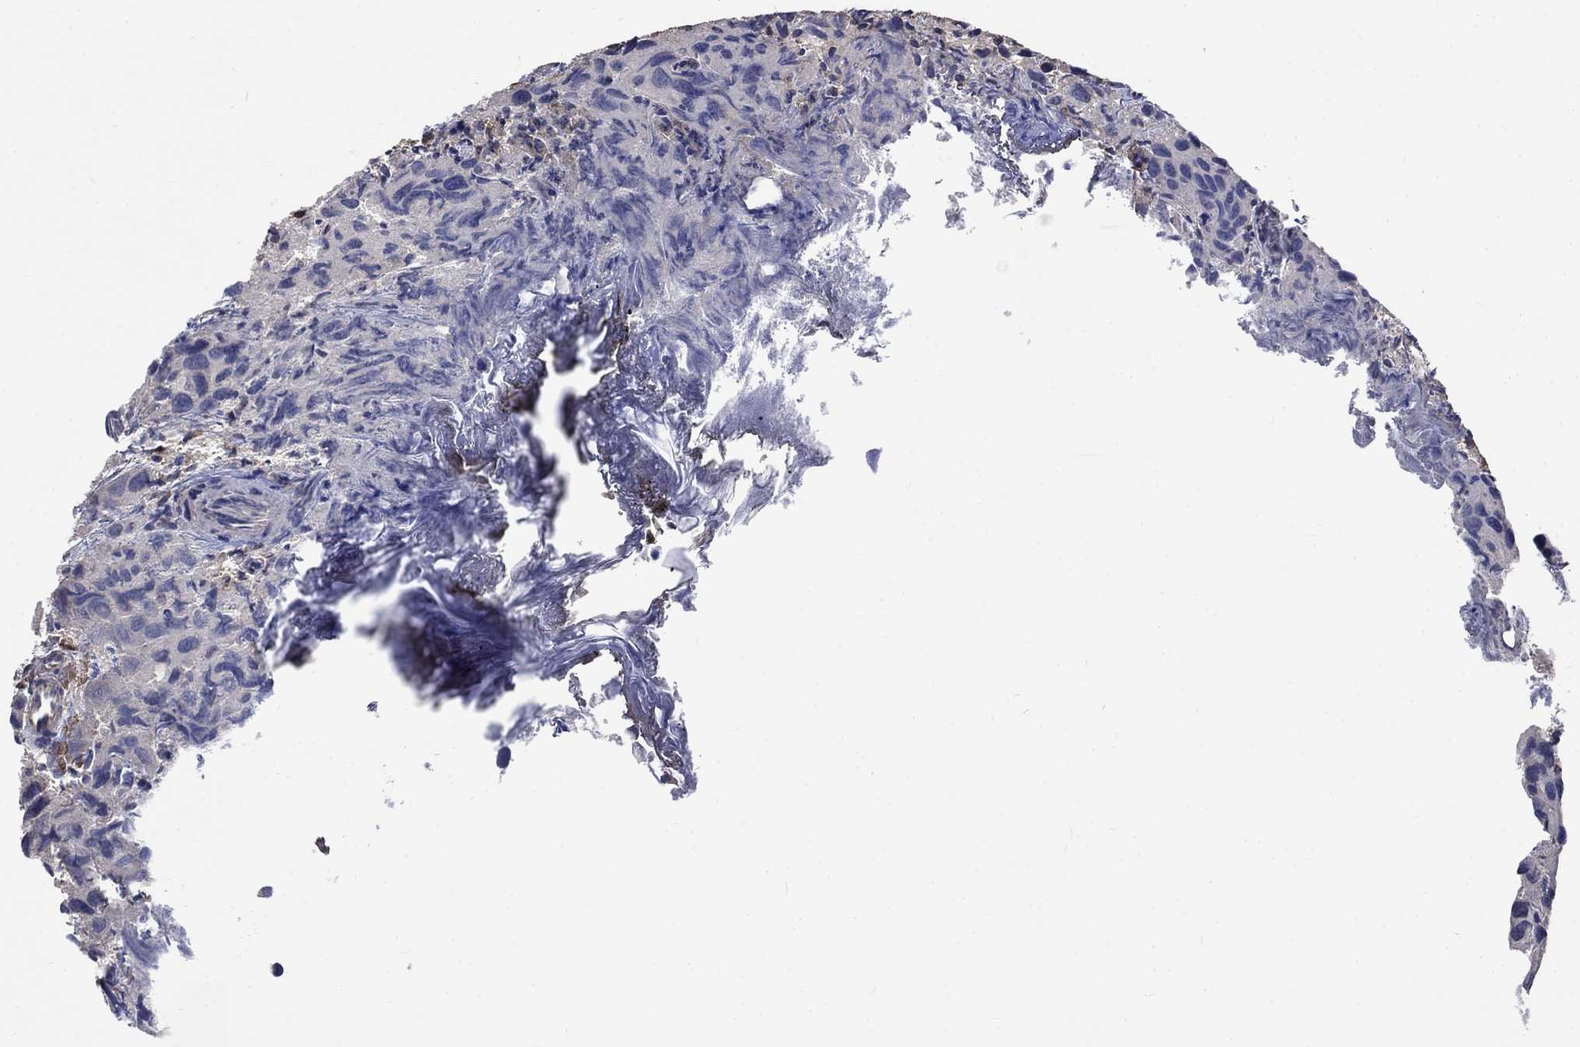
{"staining": {"intensity": "negative", "quantity": "none", "location": "none"}, "tissue": "urothelial cancer", "cell_type": "Tumor cells", "image_type": "cancer", "snomed": [{"axis": "morphology", "description": "Urothelial carcinoma, High grade"}, {"axis": "topography", "description": "Urinary bladder"}], "caption": "Immunohistochemistry of urothelial carcinoma (high-grade) exhibits no positivity in tumor cells. (Immunohistochemistry, brightfield microscopy, high magnification).", "gene": "ZBTB18", "patient": {"sex": "male", "age": 79}}